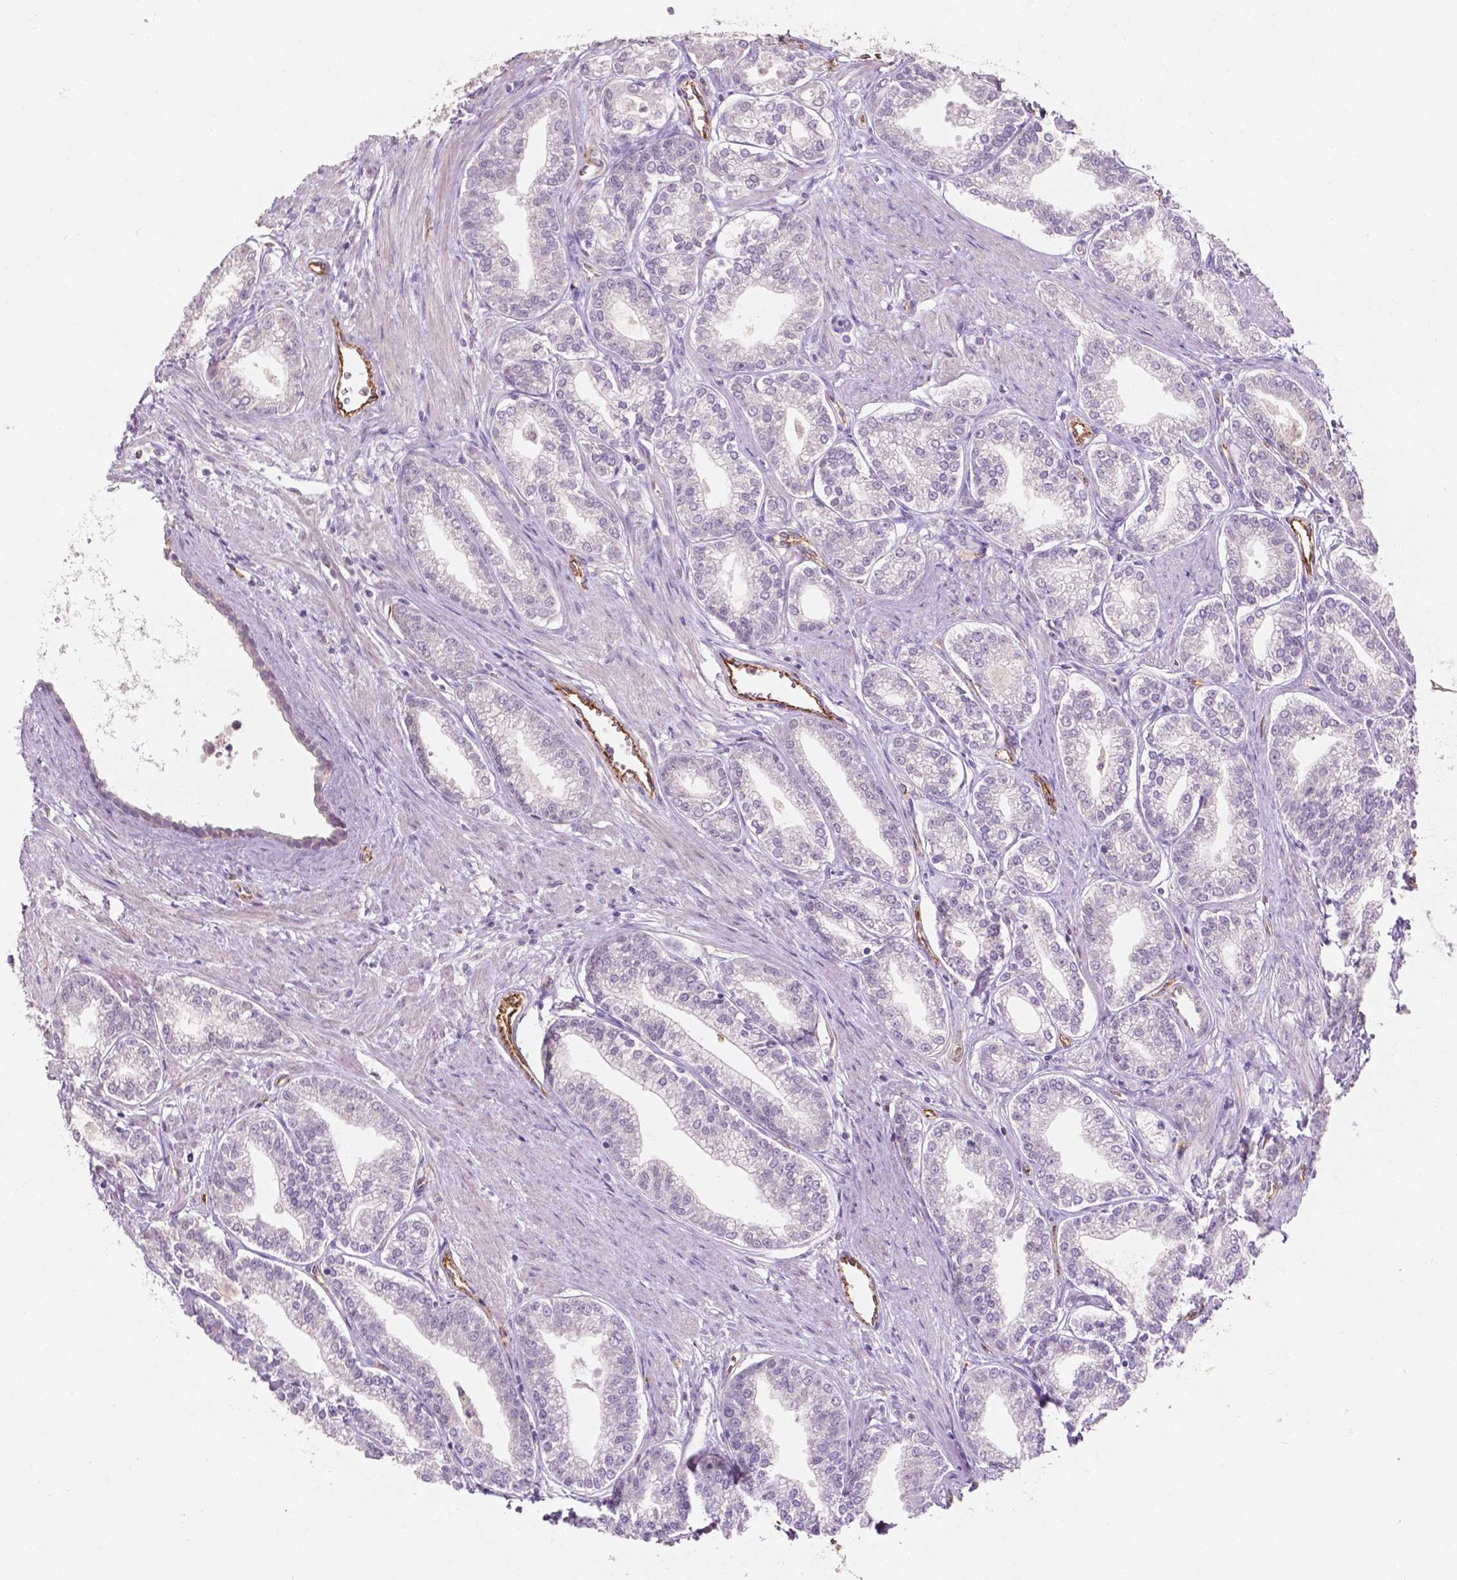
{"staining": {"intensity": "negative", "quantity": "none", "location": "none"}, "tissue": "prostate cancer", "cell_type": "Tumor cells", "image_type": "cancer", "snomed": [{"axis": "morphology", "description": "Adenocarcinoma, NOS"}, {"axis": "topography", "description": "Prostate"}], "caption": "This is an immunohistochemistry (IHC) micrograph of human prostate adenocarcinoma. There is no positivity in tumor cells.", "gene": "SLC22A4", "patient": {"sex": "male", "age": 71}}